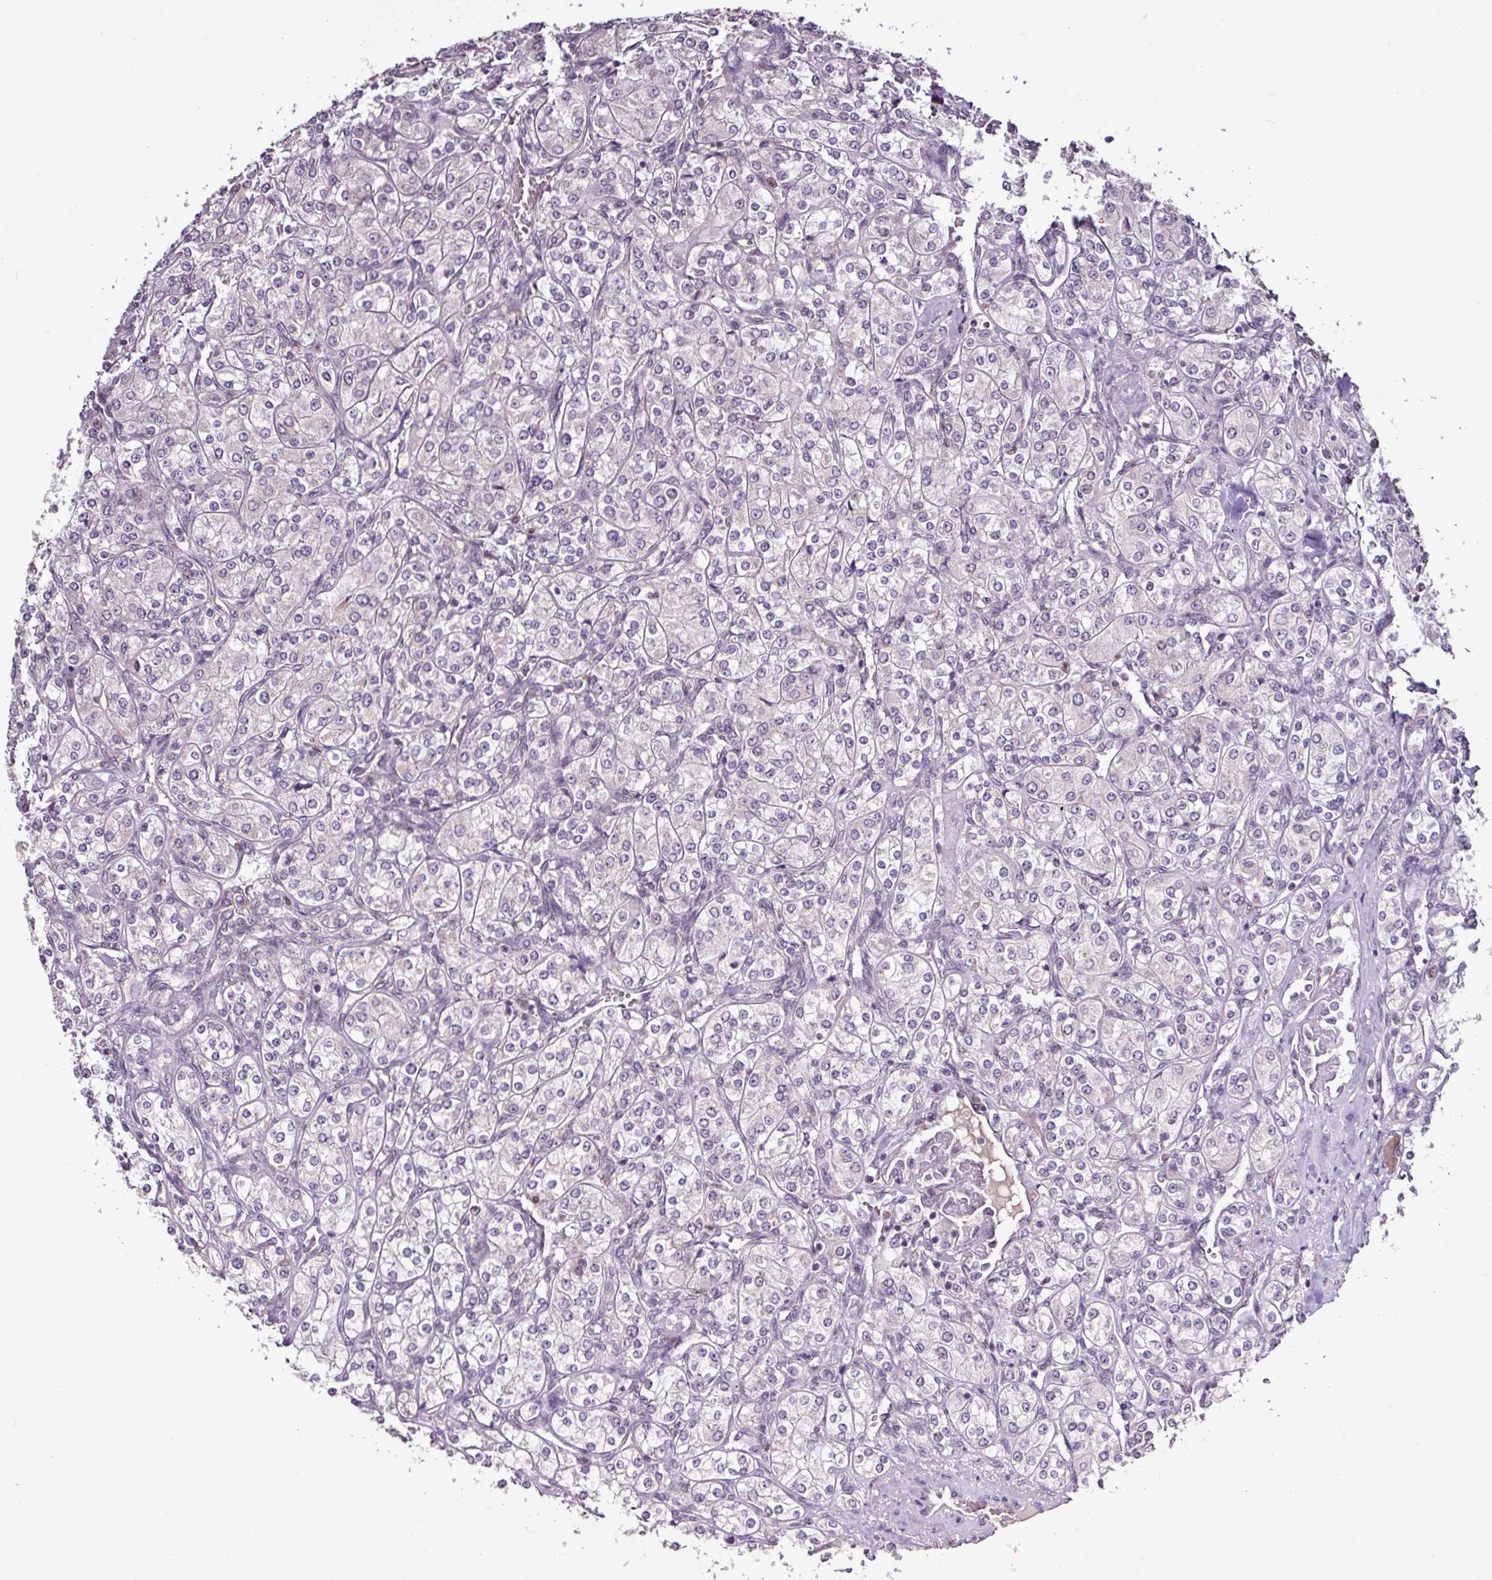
{"staining": {"intensity": "negative", "quantity": "none", "location": "none"}, "tissue": "renal cancer", "cell_type": "Tumor cells", "image_type": "cancer", "snomed": [{"axis": "morphology", "description": "Adenocarcinoma, NOS"}, {"axis": "topography", "description": "Kidney"}], "caption": "The immunohistochemistry photomicrograph has no significant expression in tumor cells of renal cancer tissue.", "gene": "SKIC2", "patient": {"sex": "male", "age": 77}}